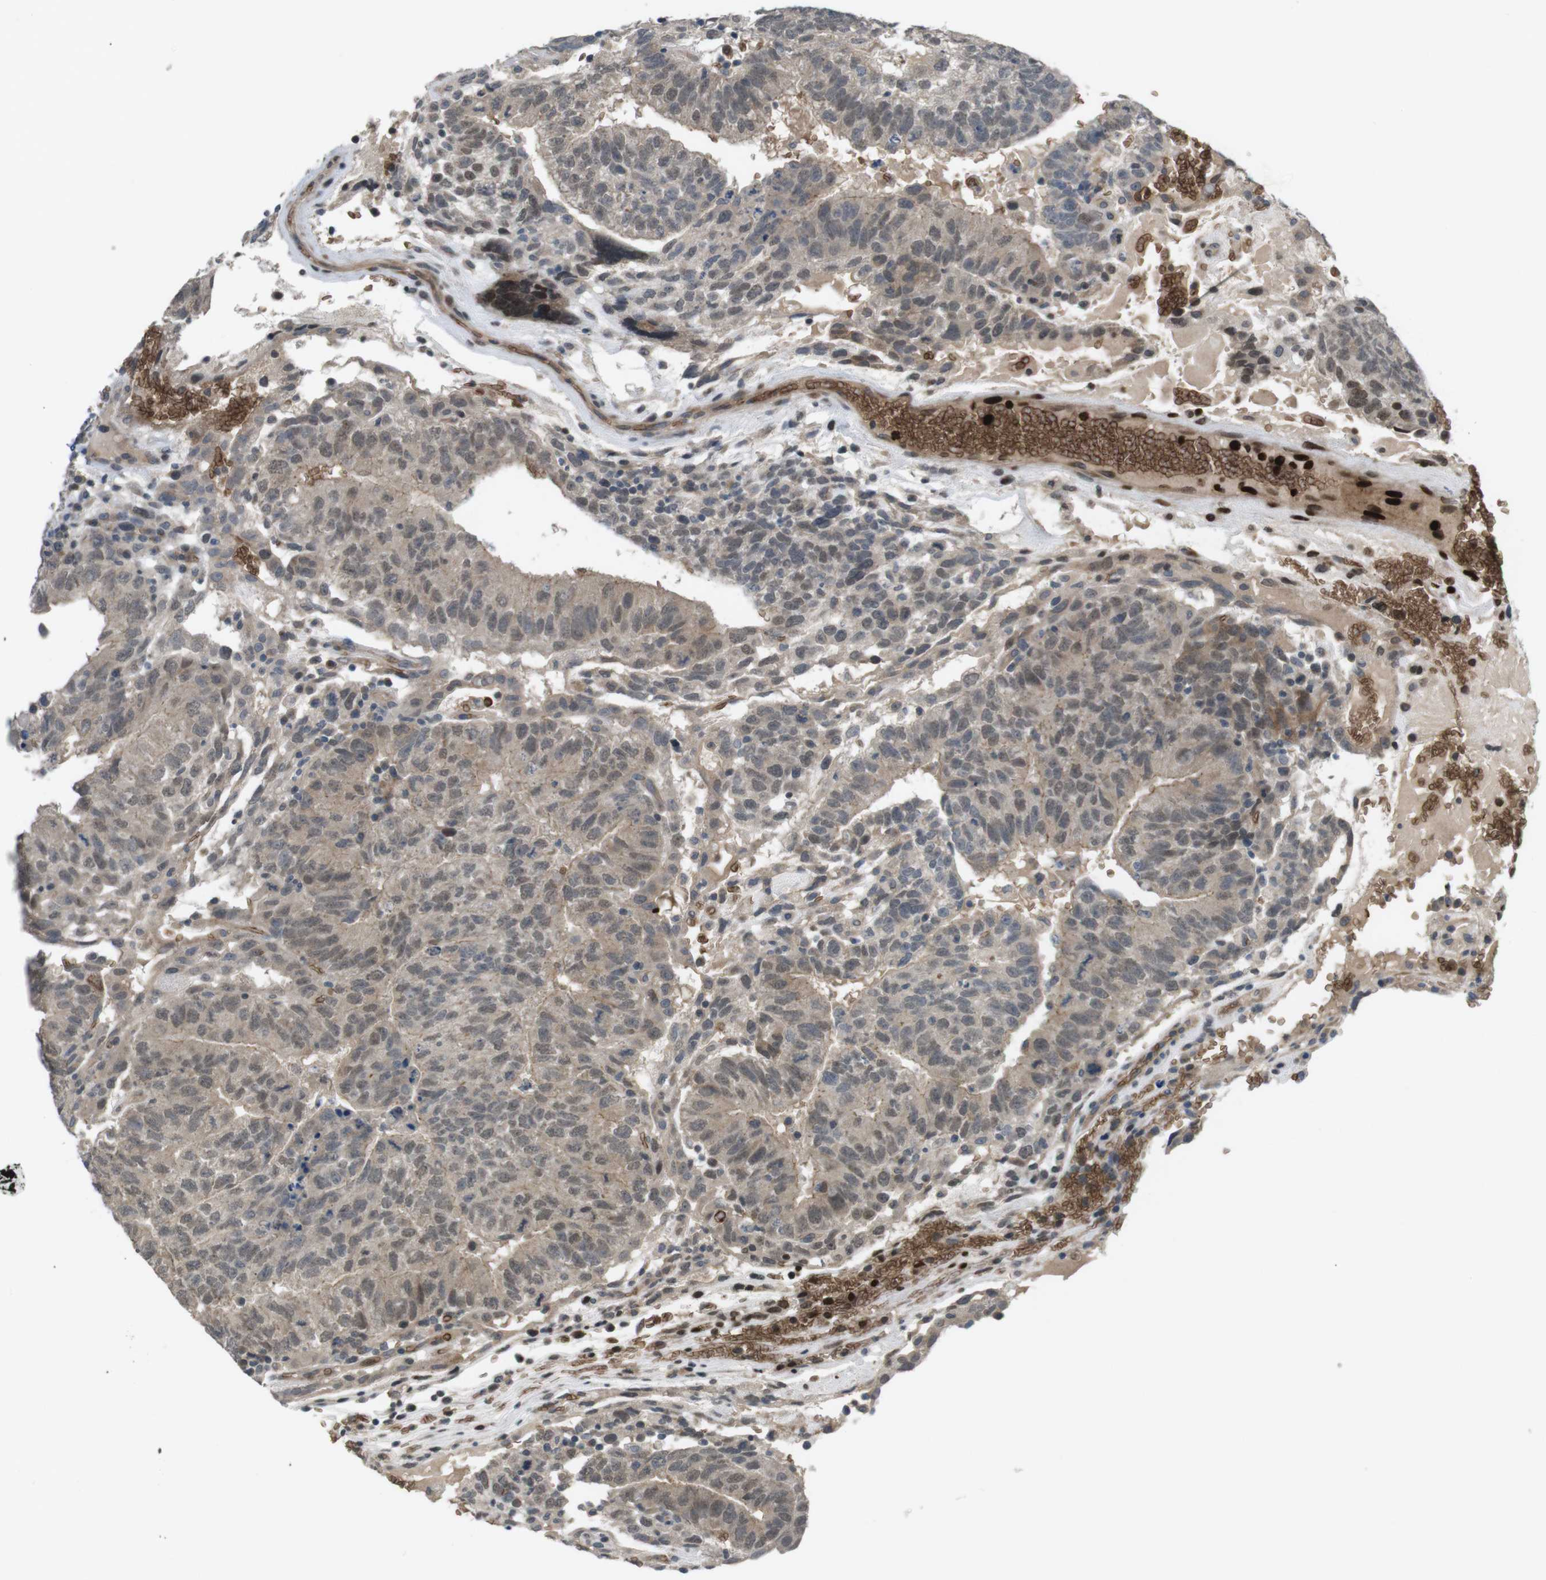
{"staining": {"intensity": "weak", "quantity": ">75%", "location": "cytoplasmic/membranous,nuclear"}, "tissue": "testis cancer", "cell_type": "Tumor cells", "image_type": "cancer", "snomed": [{"axis": "morphology", "description": "Seminoma, NOS"}, {"axis": "morphology", "description": "Carcinoma, Embryonal, NOS"}, {"axis": "topography", "description": "Testis"}], "caption": "This photomicrograph demonstrates IHC staining of testis embryonal carcinoma, with low weak cytoplasmic/membranous and nuclear staining in approximately >75% of tumor cells.", "gene": "GYPA", "patient": {"sex": "male", "age": 52}}